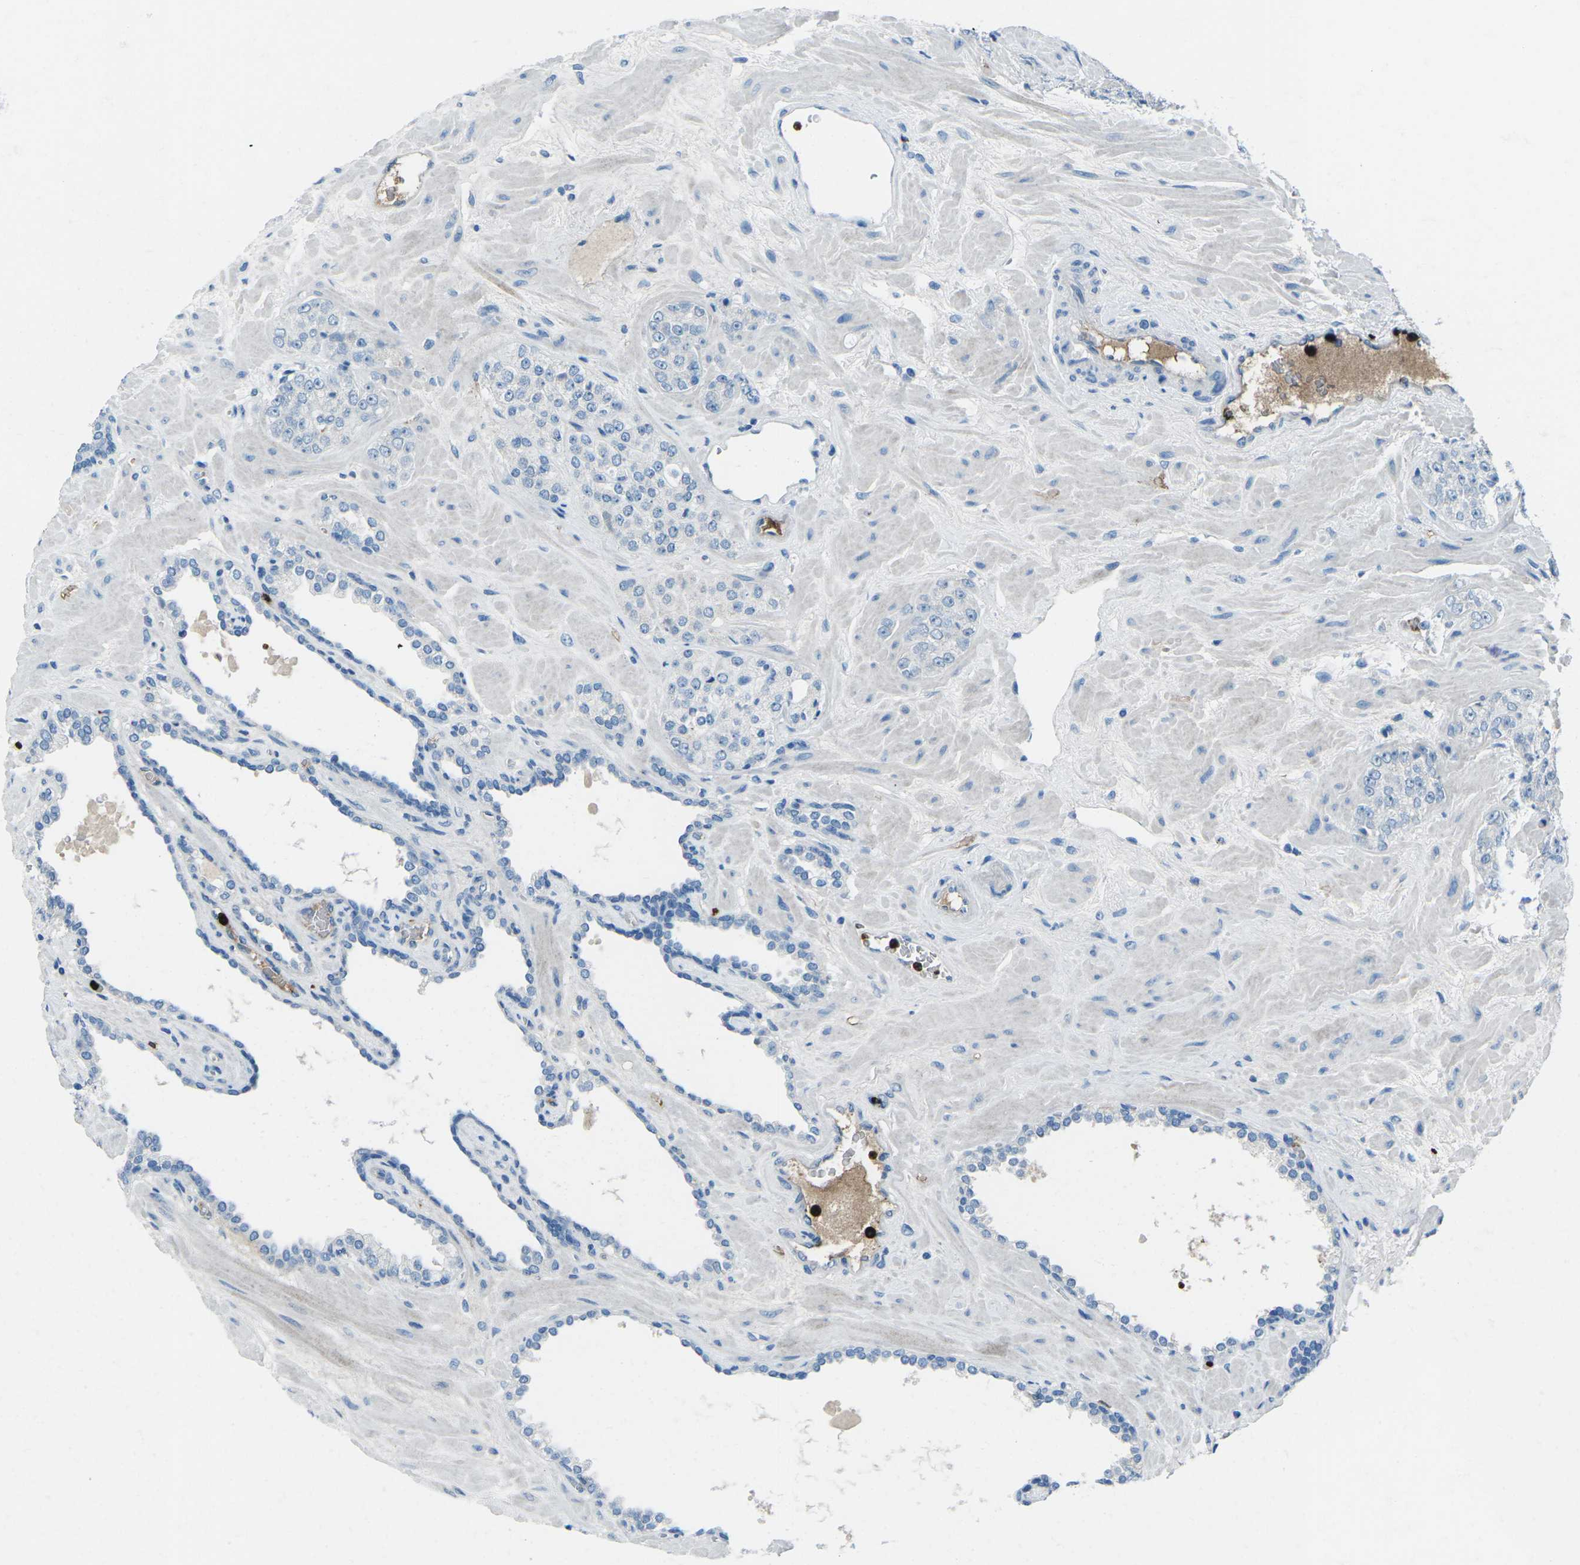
{"staining": {"intensity": "negative", "quantity": "none", "location": "none"}, "tissue": "prostate cancer", "cell_type": "Tumor cells", "image_type": "cancer", "snomed": [{"axis": "morphology", "description": "Adenocarcinoma, High grade"}, {"axis": "topography", "description": "Prostate"}], "caption": "DAB (3,3'-diaminobenzidine) immunohistochemical staining of adenocarcinoma (high-grade) (prostate) displays no significant expression in tumor cells.", "gene": "FCN1", "patient": {"sex": "male", "age": 64}}